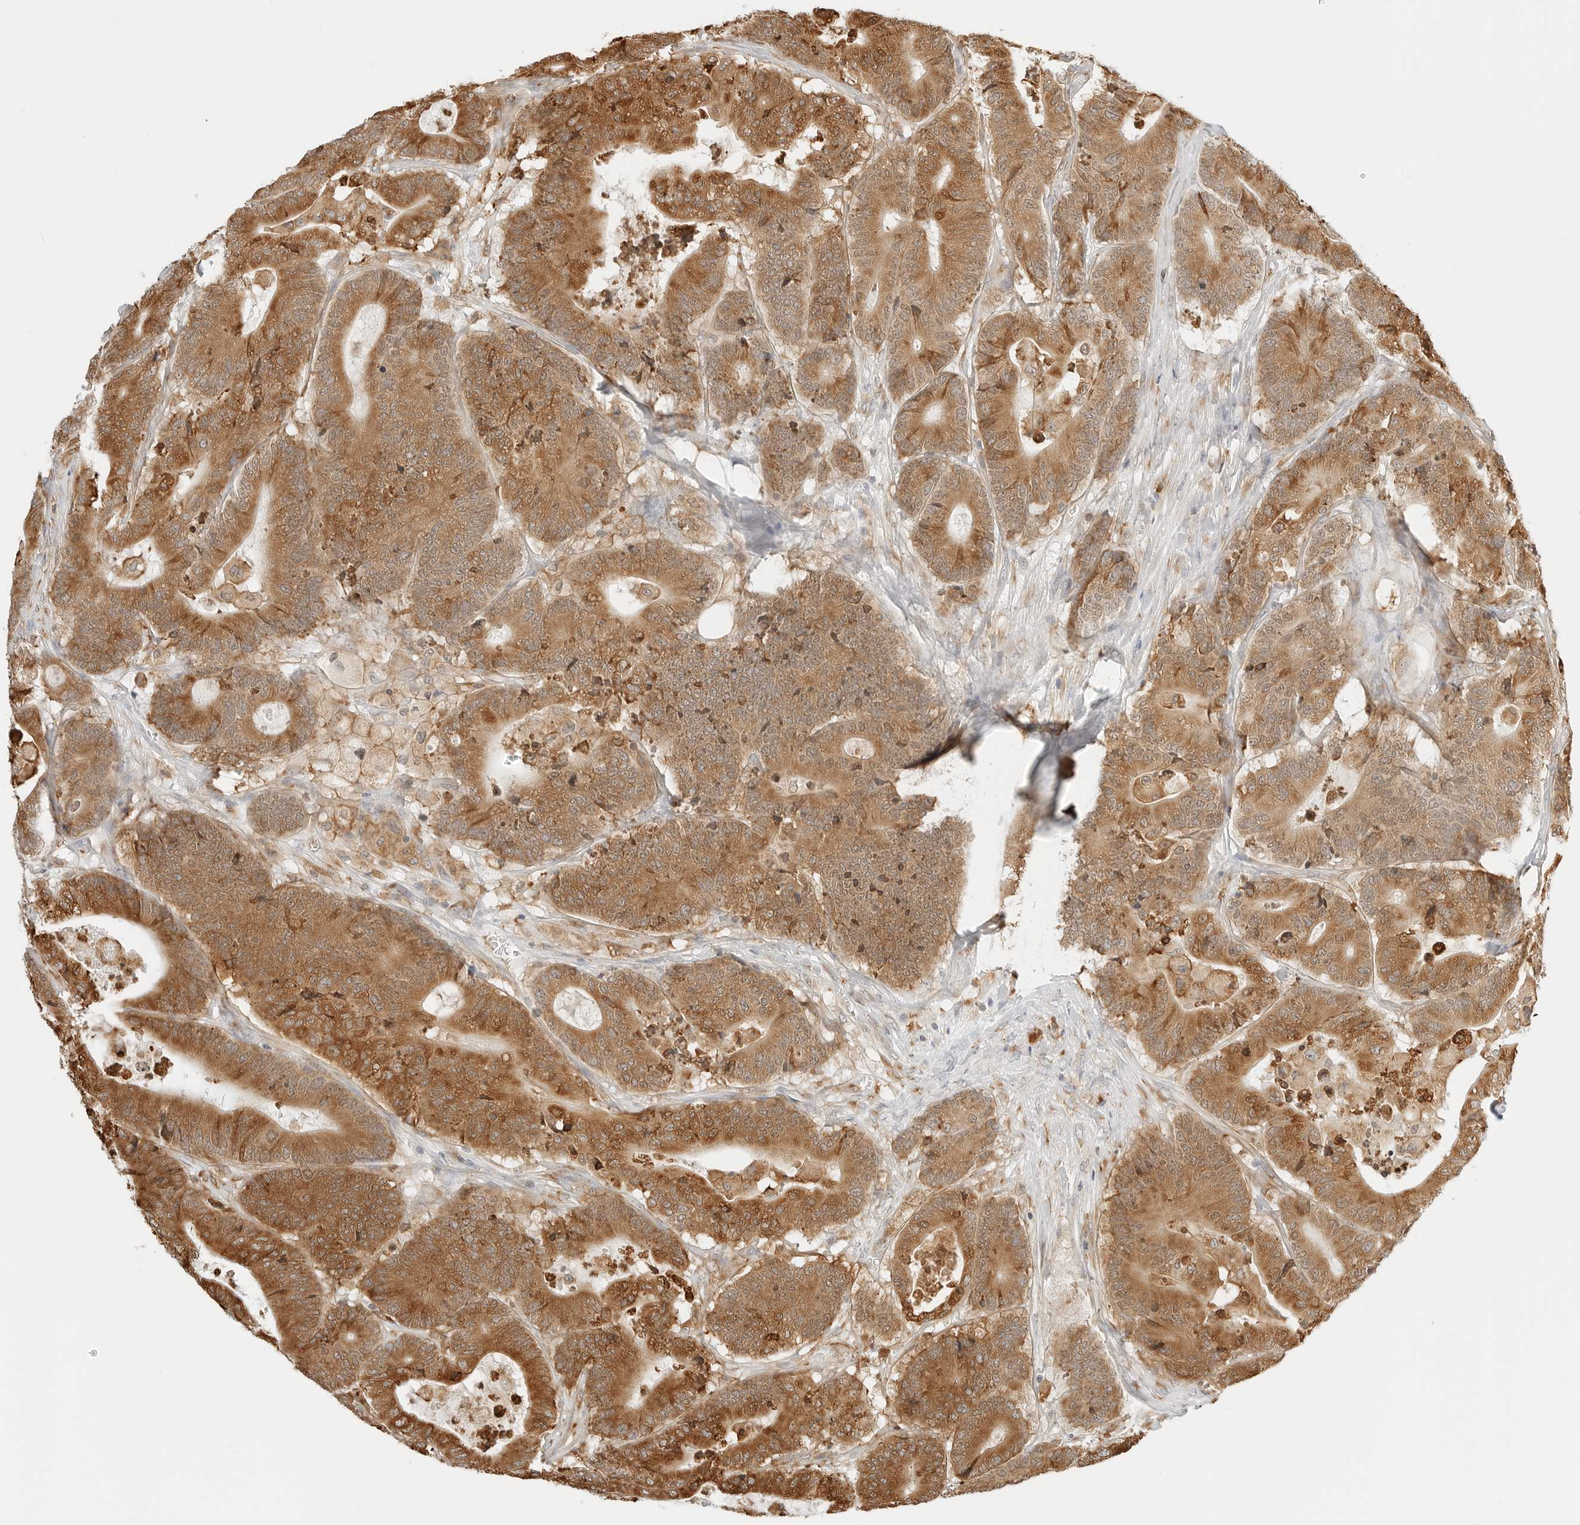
{"staining": {"intensity": "moderate", "quantity": ">75%", "location": "cytoplasmic/membranous"}, "tissue": "colorectal cancer", "cell_type": "Tumor cells", "image_type": "cancer", "snomed": [{"axis": "morphology", "description": "Adenocarcinoma, NOS"}, {"axis": "topography", "description": "Colon"}], "caption": "Human colorectal cancer (adenocarcinoma) stained with a brown dye shows moderate cytoplasmic/membranous positive staining in about >75% of tumor cells.", "gene": "THEM4", "patient": {"sex": "female", "age": 84}}